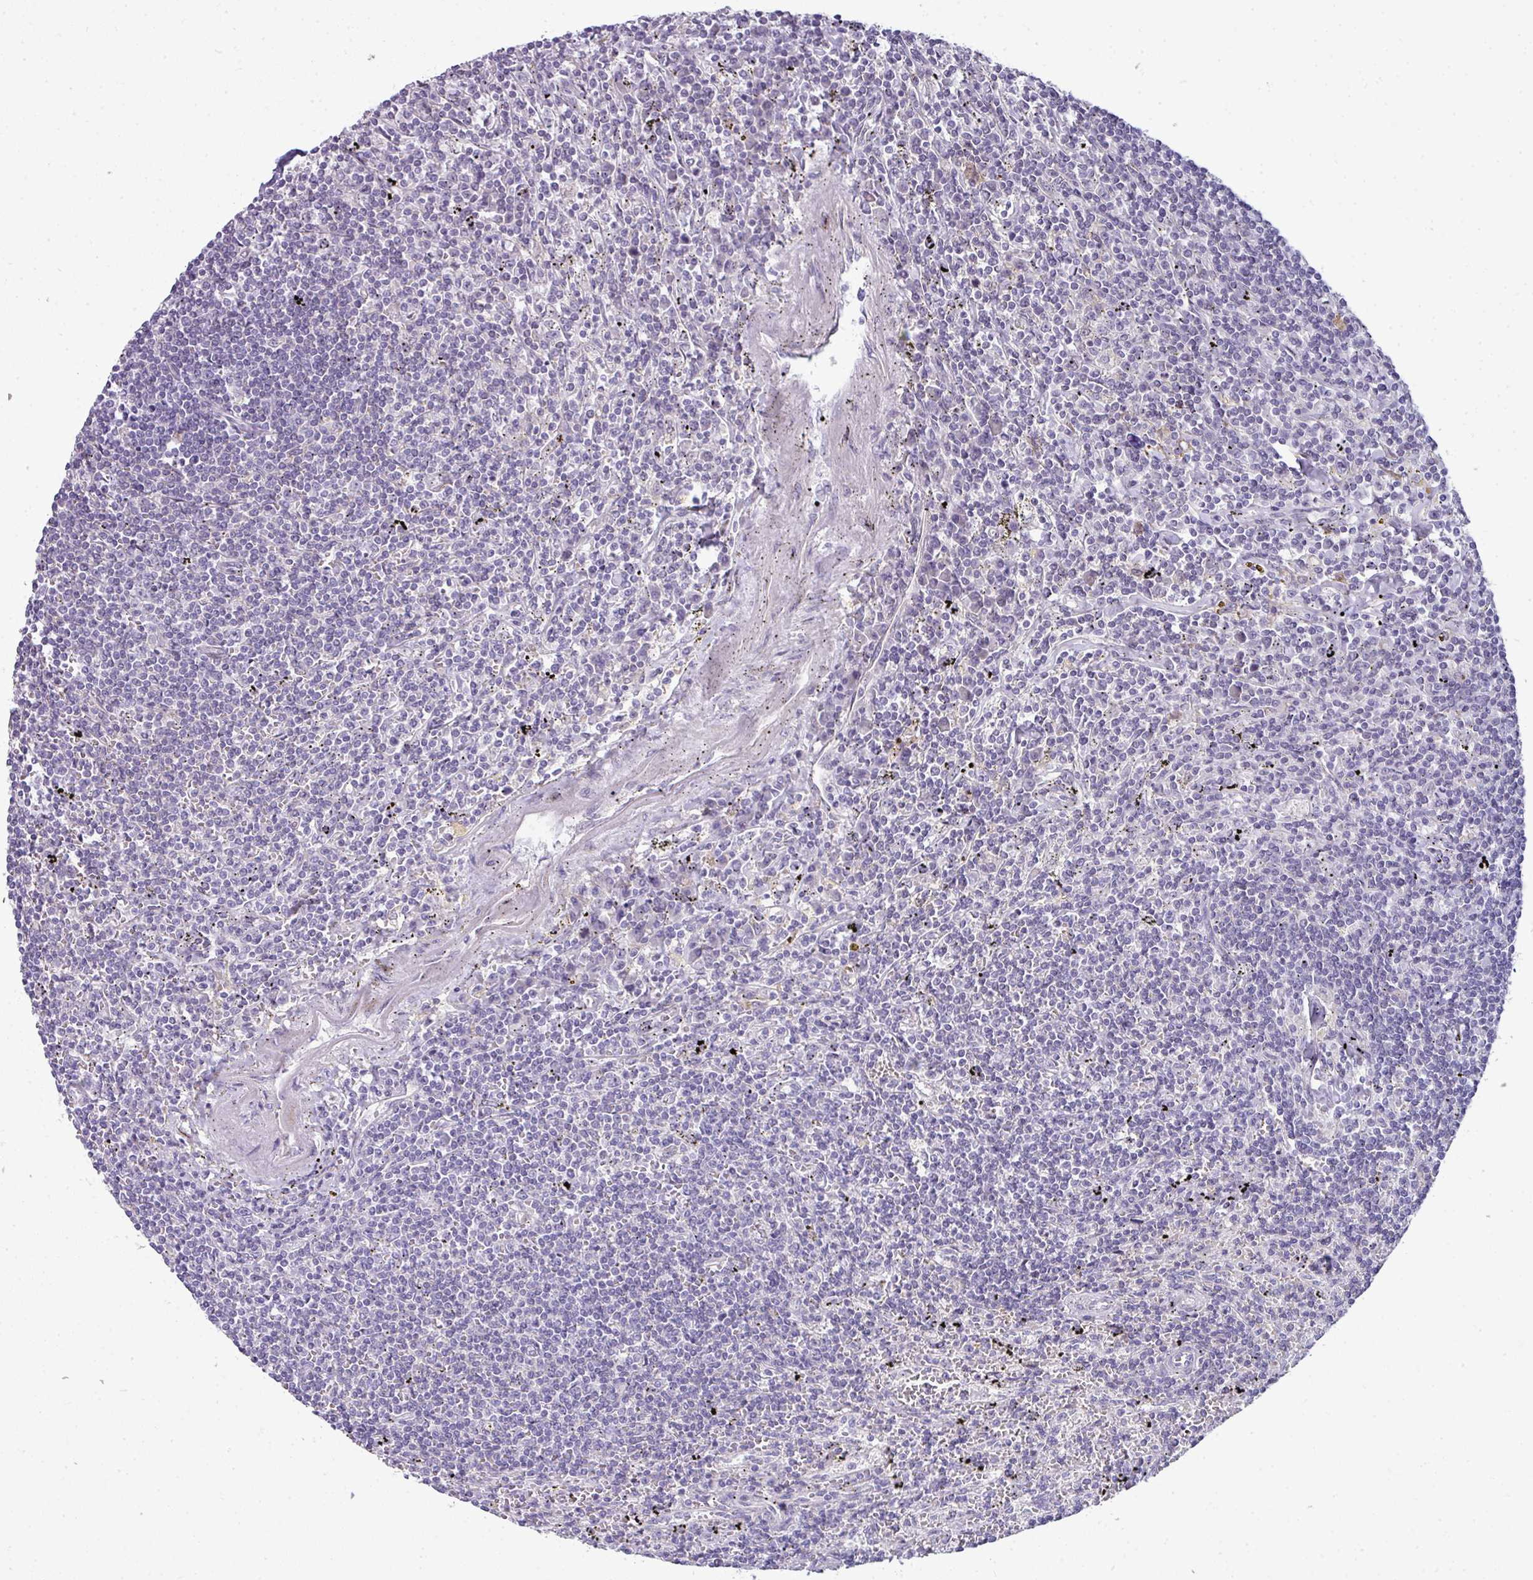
{"staining": {"intensity": "negative", "quantity": "none", "location": "none"}, "tissue": "lymphoma", "cell_type": "Tumor cells", "image_type": "cancer", "snomed": [{"axis": "morphology", "description": "Malignant lymphoma, non-Hodgkin's type, Low grade"}, {"axis": "topography", "description": "Spleen"}], "caption": "Human lymphoma stained for a protein using immunohistochemistry exhibits no expression in tumor cells.", "gene": "STAT5A", "patient": {"sex": "male", "age": 76}}